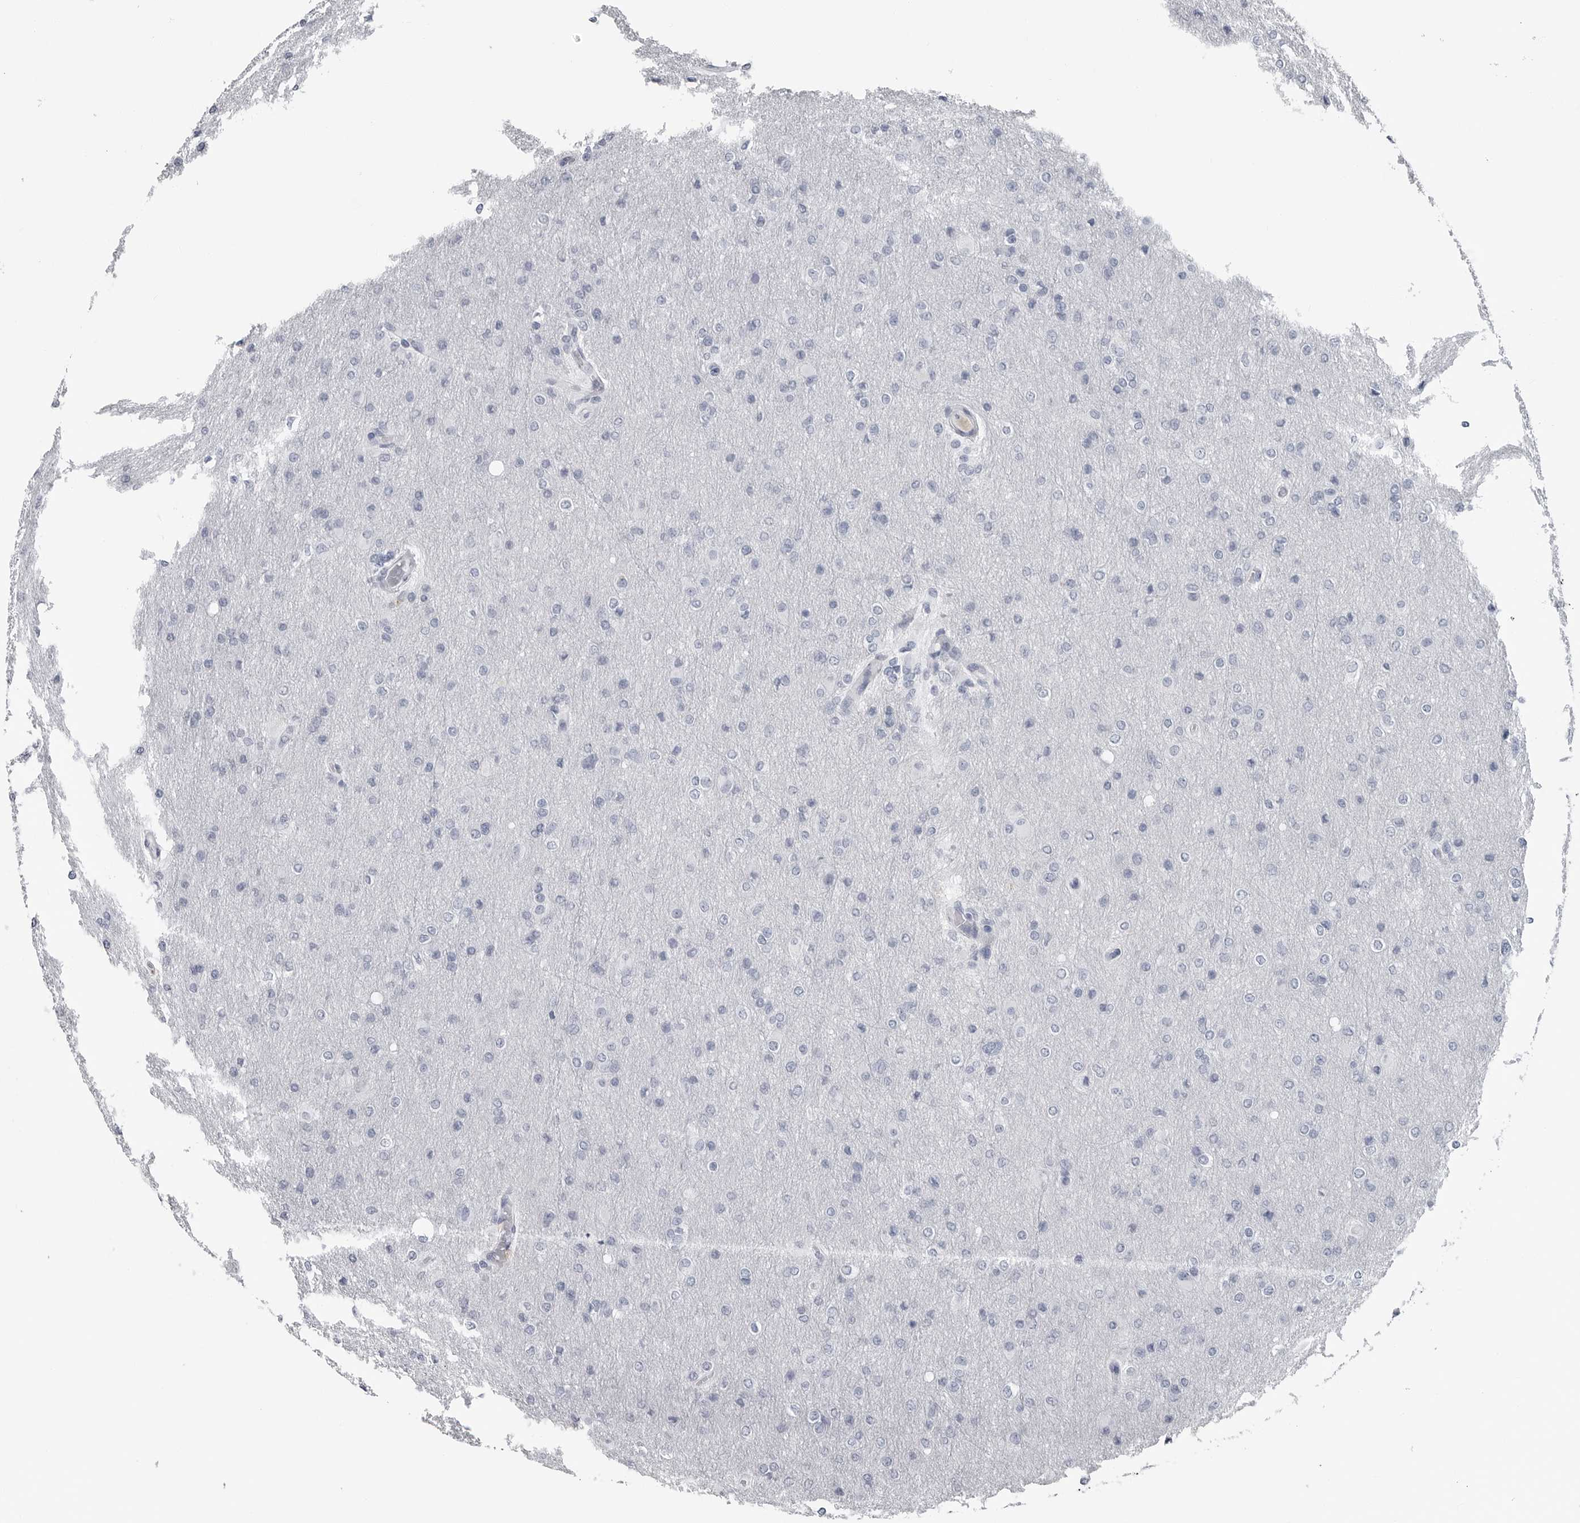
{"staining": {"intensity": "negative", "quantity": "none", "location": "none"}, "tissue": "glioma", "cell_type": "Tumor cells", "image_type": "cancer", "snomed": [{"axis": "morphology", "description": "Glioma, malignant, High grade"}, {"axis": "topography", "description": "Cerebral cortex"}], "caption": "Photomicrograph shows no protein positivity in tumor cells of glioma tissue.", "gene": "AMPD1", "patient": {"sex": "female", "age": 36}}